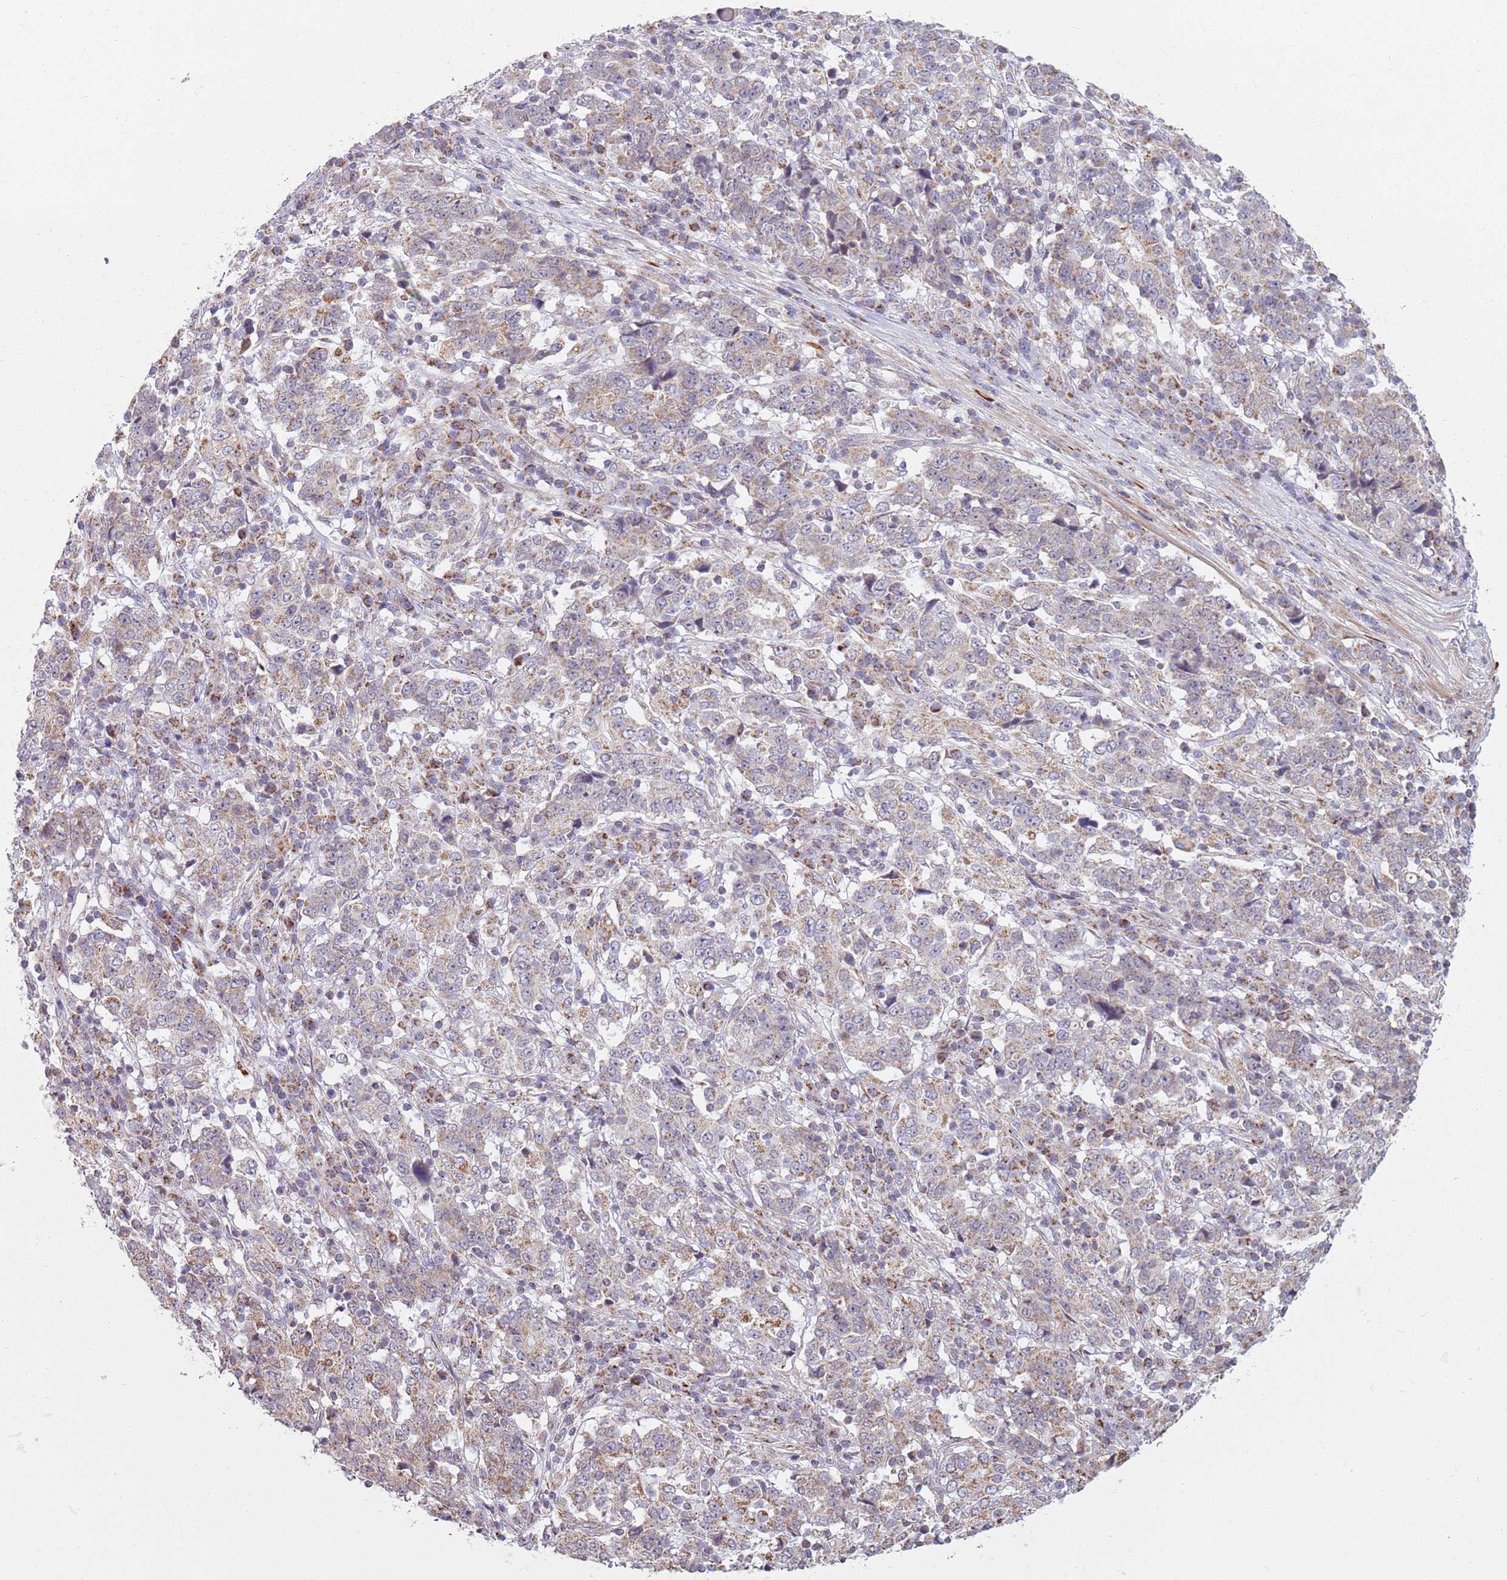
{"staining": {"intensity": "moderate", "quantity": "25%-75%", "location": "cytoplasmic/membranous"}, "tissue": "stomach cancer", "cell_type": "Tumor cells", "image_type": "cancer", "snomed": [{"axis": "morphology", "description": "Adenocarcinoma, NOS"}, {"axis": "topography", "description": "Stomach"}], "caption": "Stomach adenocarcinoma stained with DAB IHC shows medium levels of moderate cytoplasmic/membranous positivity in approximately 25%-75% of tumor cells.", "gene": "GAS8", "patient": {"sex": "male", "age": 59}}